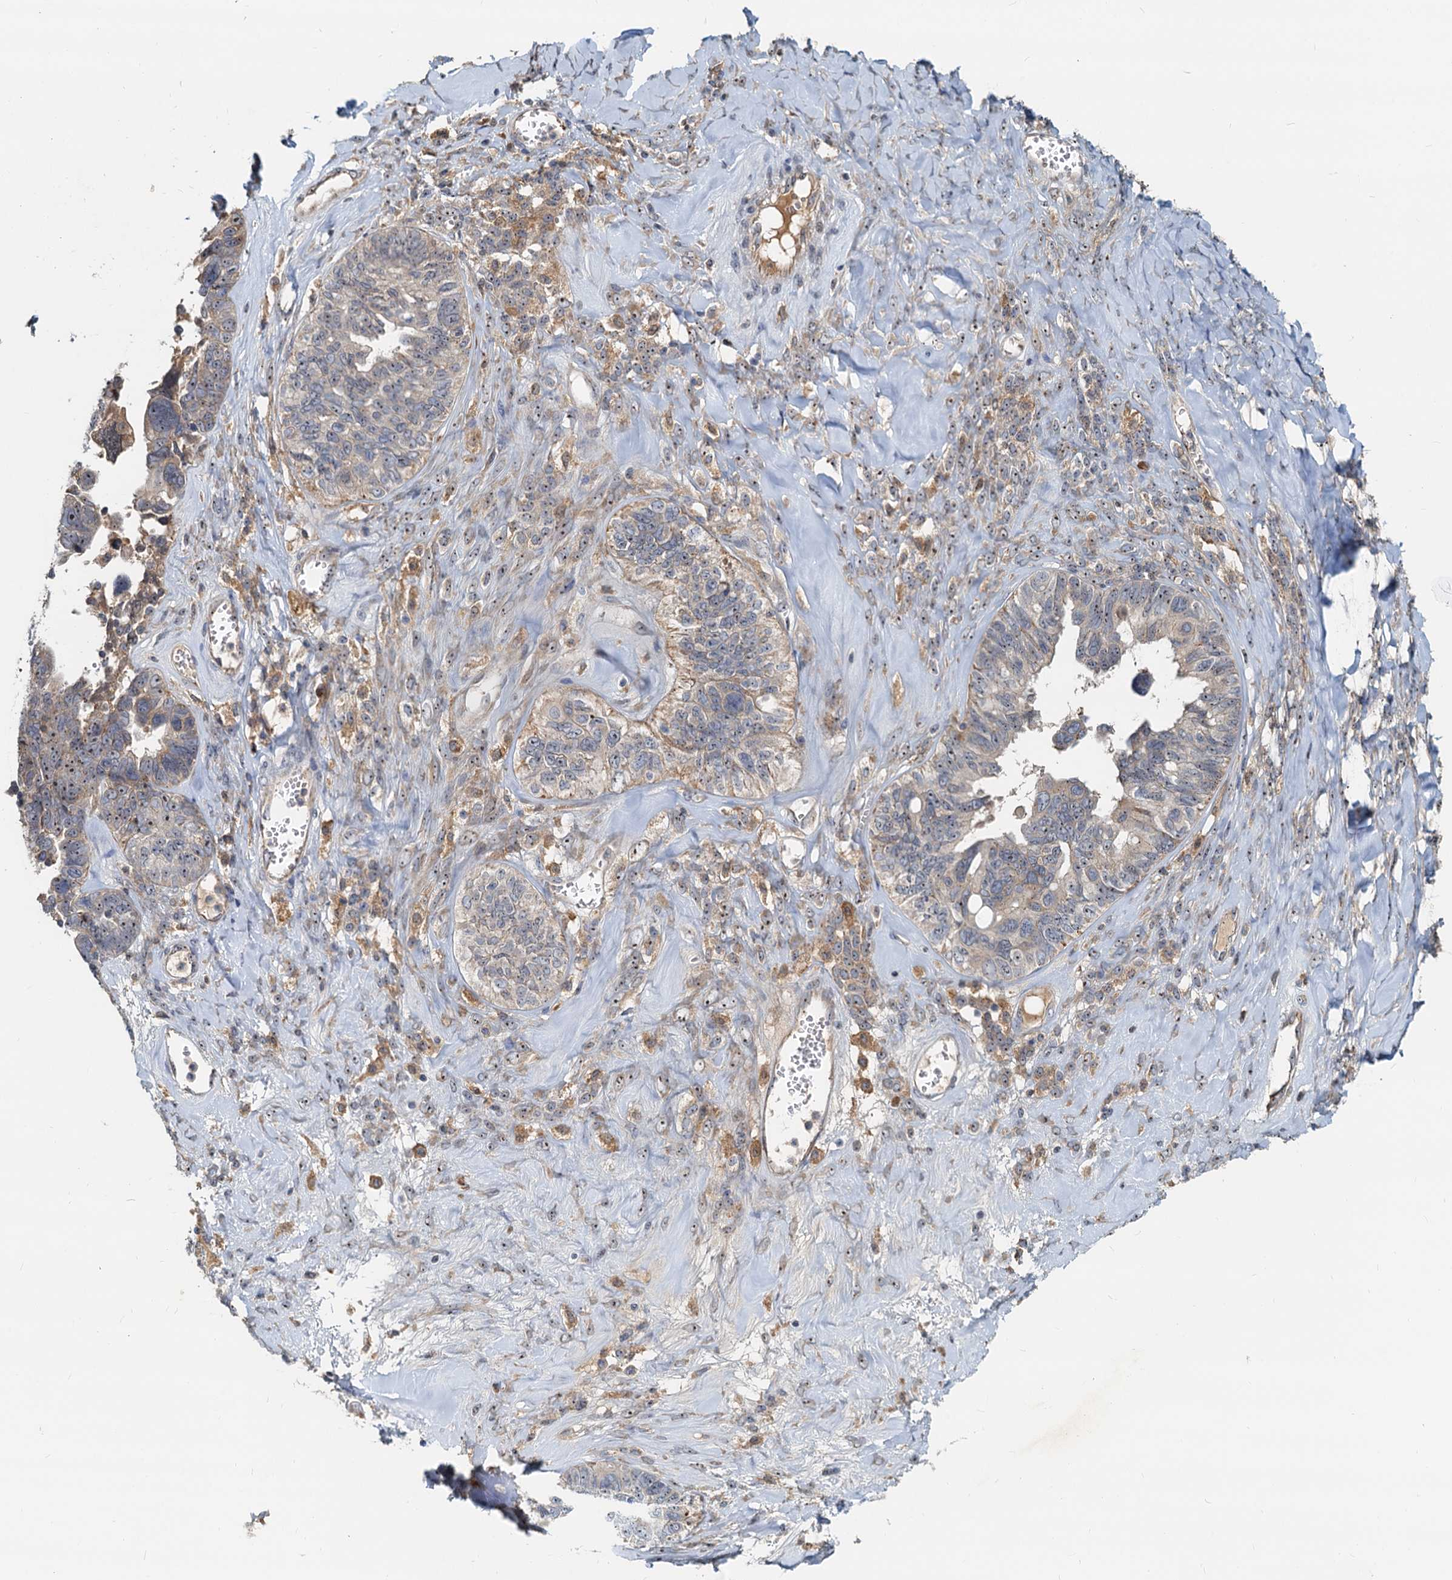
{"staining": {"intensity": "moderate", "quantity": "<25%", "location": "nuclear"}, "tissue": "ovarian cancer", "cell_type": "Tumor cells", "image_type": "cancer", "snomed": [{"axis": "morphology", "description": "Cystadenocarcinoma, serous, NOS"}, {"axis": "topography", "description": "Ovary"}], "caption": "Moderate nuclear protein positivity is seen in about <25% of tumor cells in ovarian cancer.", "gene": "RGS7BP", "patient": {"sex": "female", "age": 79}}